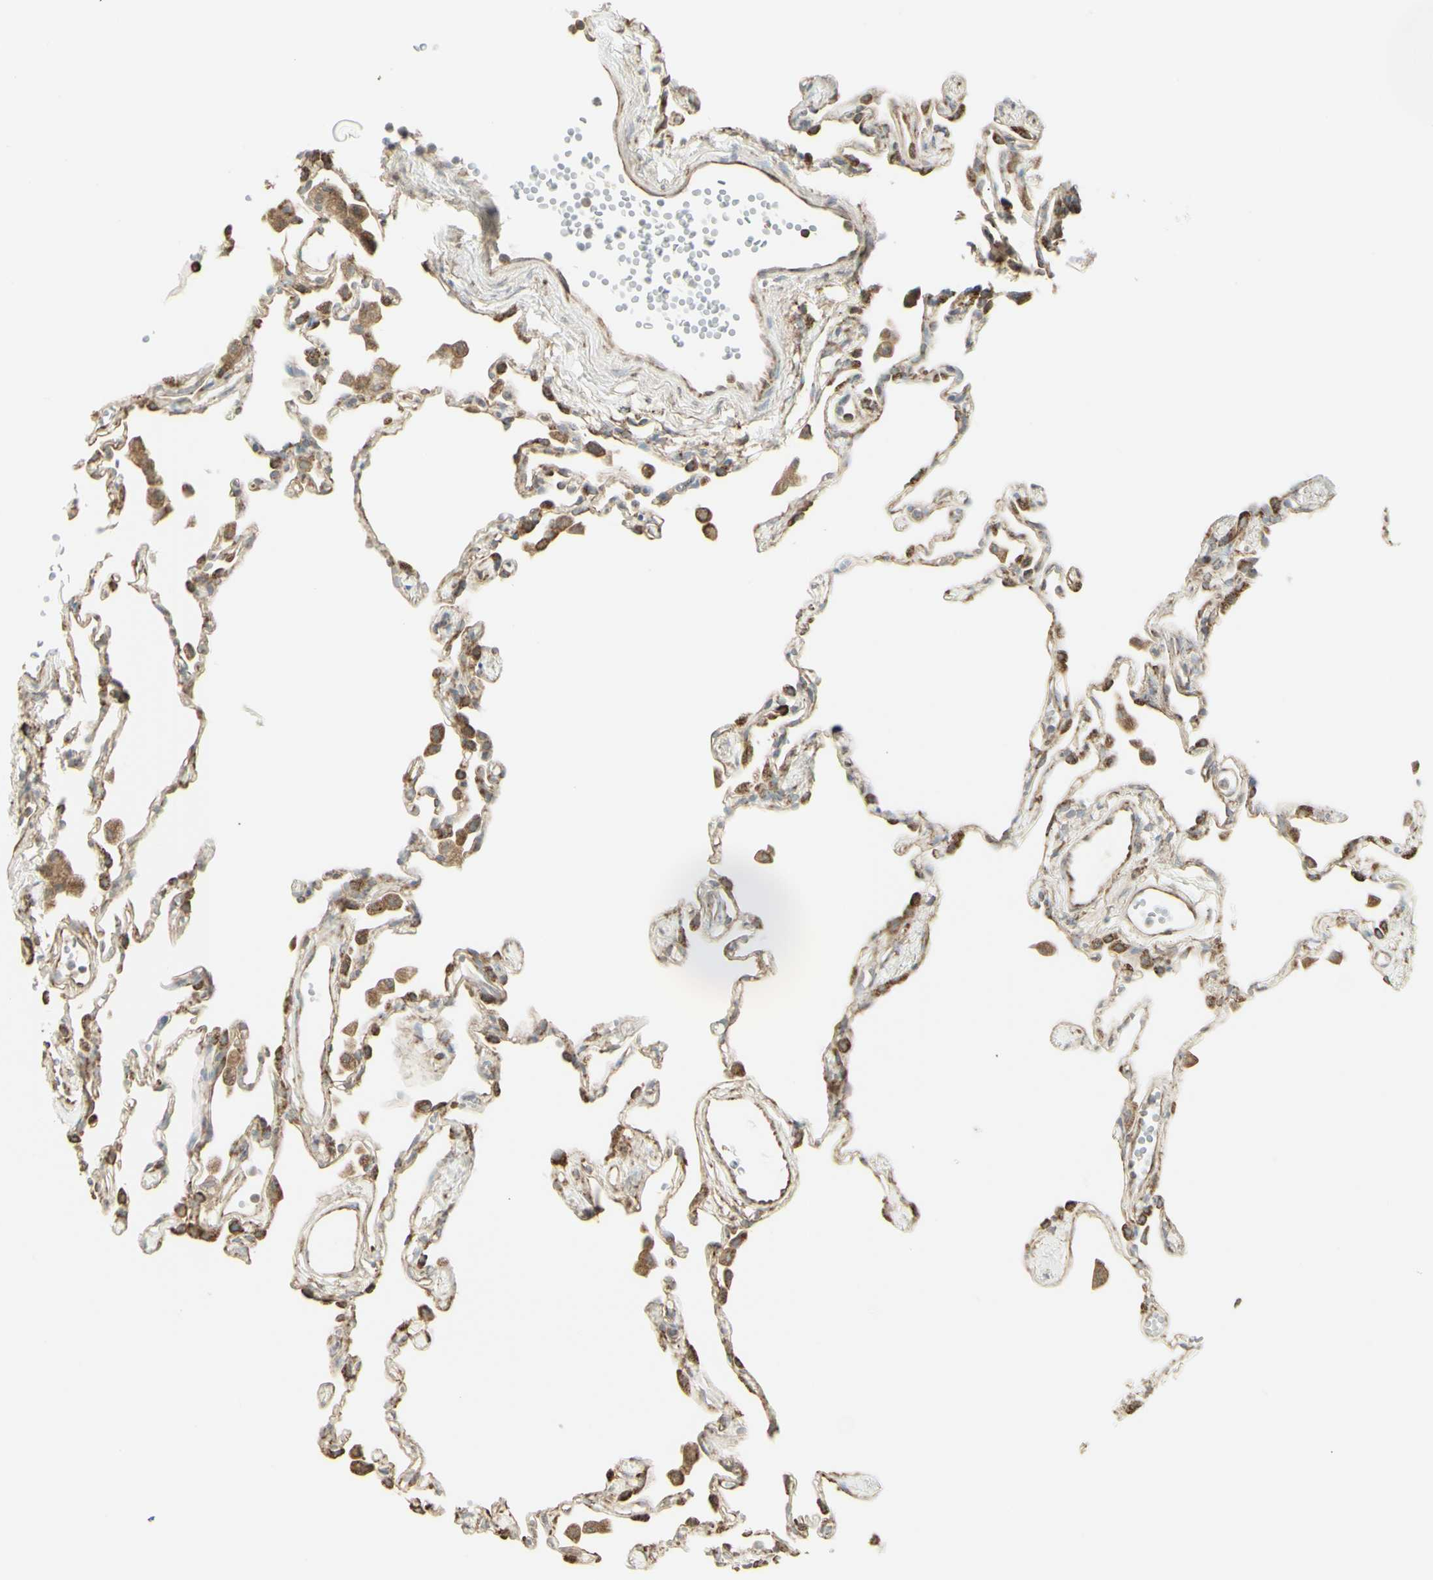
{"staining": {"intensity": "weak", "quantity": "25%-75%", "location": "cytoplasmic/membranous"}, "tissue": "lung", "cell_type": "Alveolar cells", "image_type": "normal", "snomed": [{"axis": "morphology", "description": "Normal tissue, NOS"}, {"axis": "topography", "description": "Lung"}], "caption": "IHC image of unremarkable lung stained for a protein (brown), which reveals low levels of weak cytoplasmic/membranous staining in approximately 25%-75% of alveolar cells.", "gene": "EEF1B2", "patient": {"sex": "female", "age": 49}}